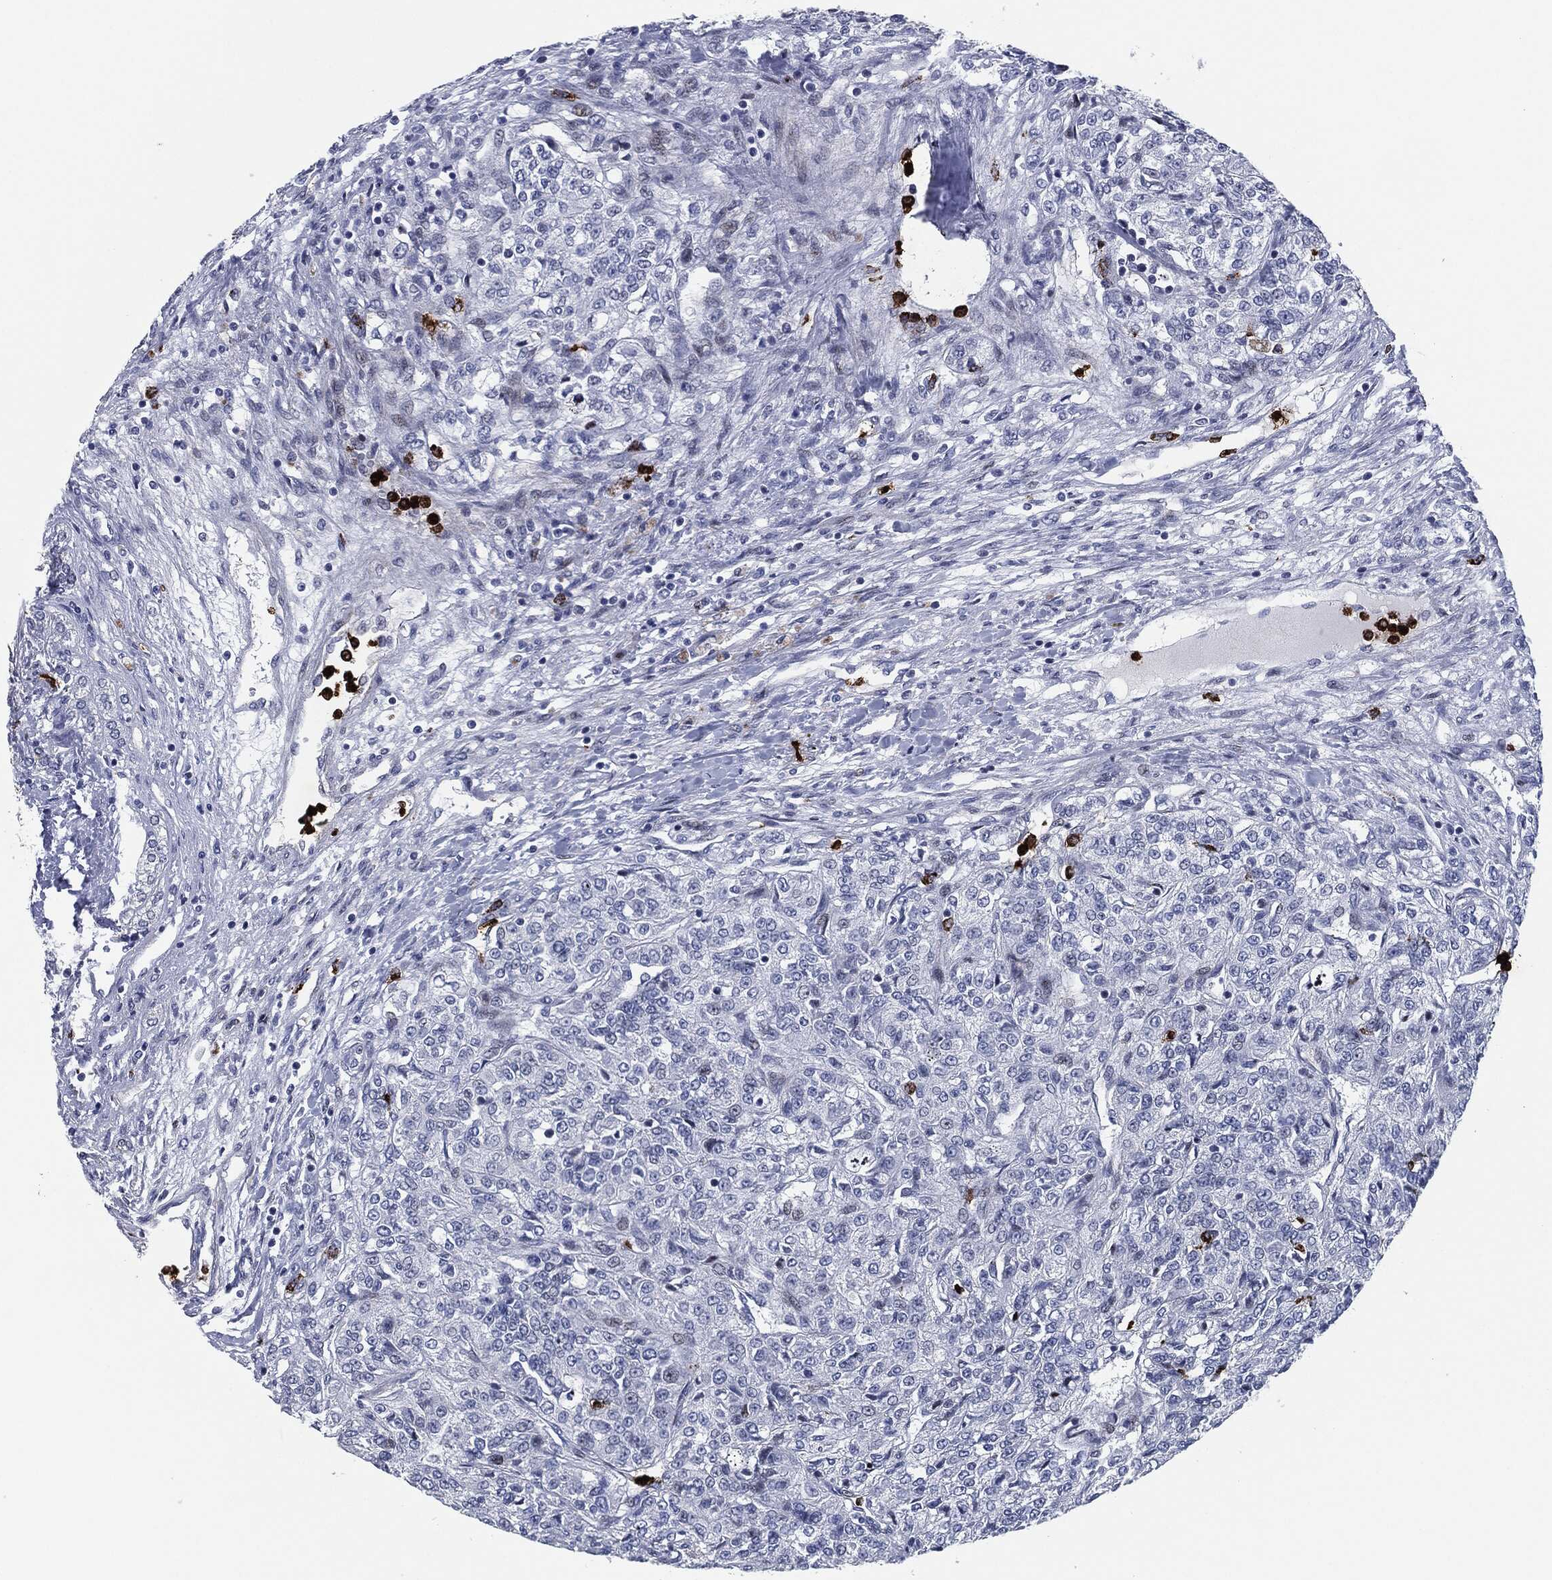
{"staining": {"intensity": "negative", "quantity": "none", "location": "none"}, "tissue": "renal cancer", "cell_type": "Tumor cells", "image_type": "cancer", "snomed": [{"axis": "morphology", "description": "Adenocarcinoma, NOS"}, {"axis": "topography", "description": "Kidney"}], "caption": "This is an immunohistochemistry histopathology image of human renal cancer. There is no staining in tumor cells.", "gene": "MPO", "patient": {"sex": "female", "age": 63}}